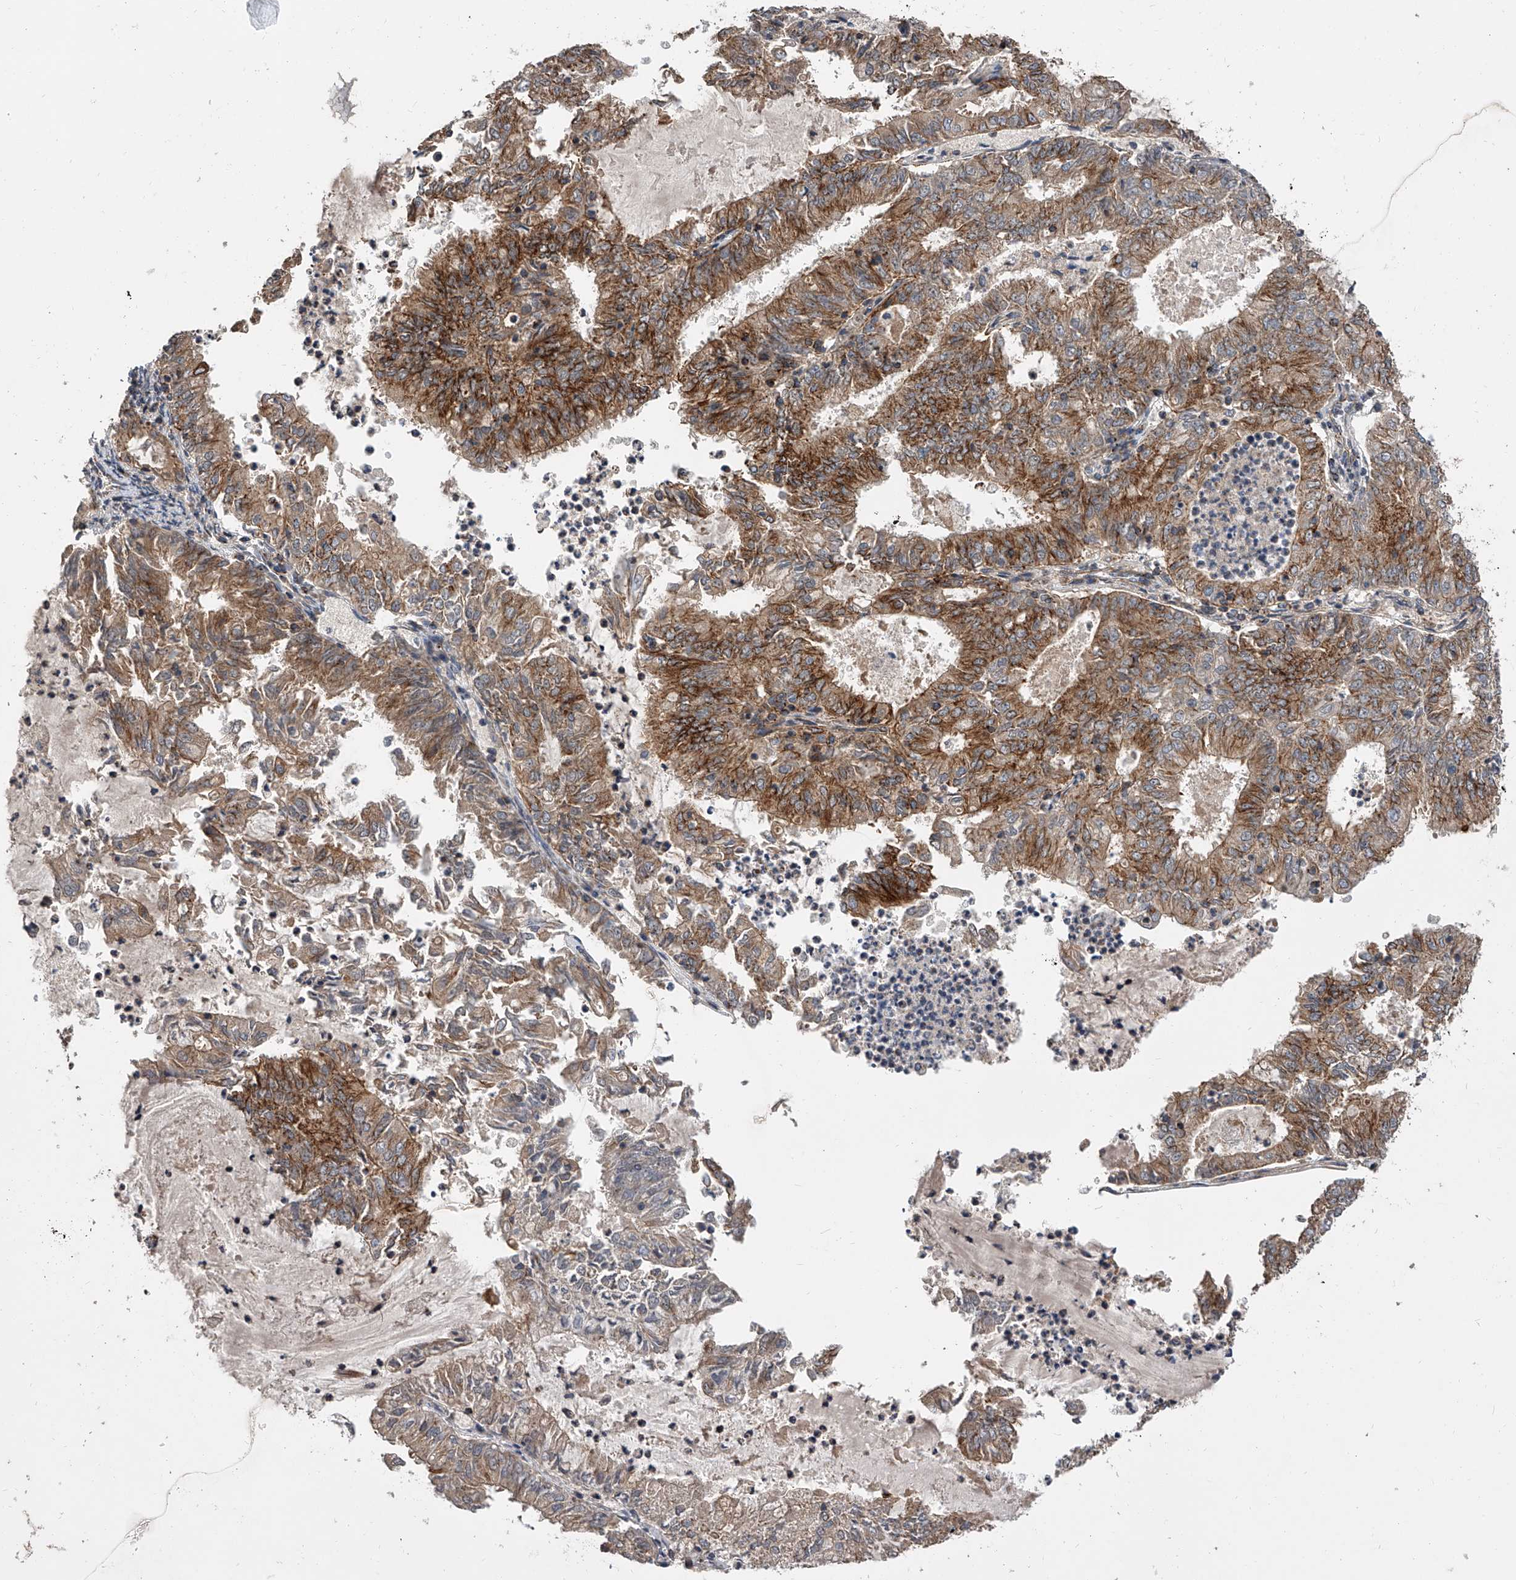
{"staining": {"intensity": "moderate", "quantity": ">75%", "location": "cytoplasmic/membranous"}, "tissue": "endometrial cancer", "cell_type": "Tumor cells", "image_type": "cancer", "snomed": [{"axis": "morphology", "description": "Adenocarcinoma, NOS"}, {"axis": "topography", "description": "Endometrium"}], "caption": "This photomicrograph exhibits IHC staining of endometrial cancer, with medium moderate cytoplasmic/membranous staining in approximately >75% of tumor cells.", "gene": "USP47", "patient": {"sex": "female", "age": 57}}